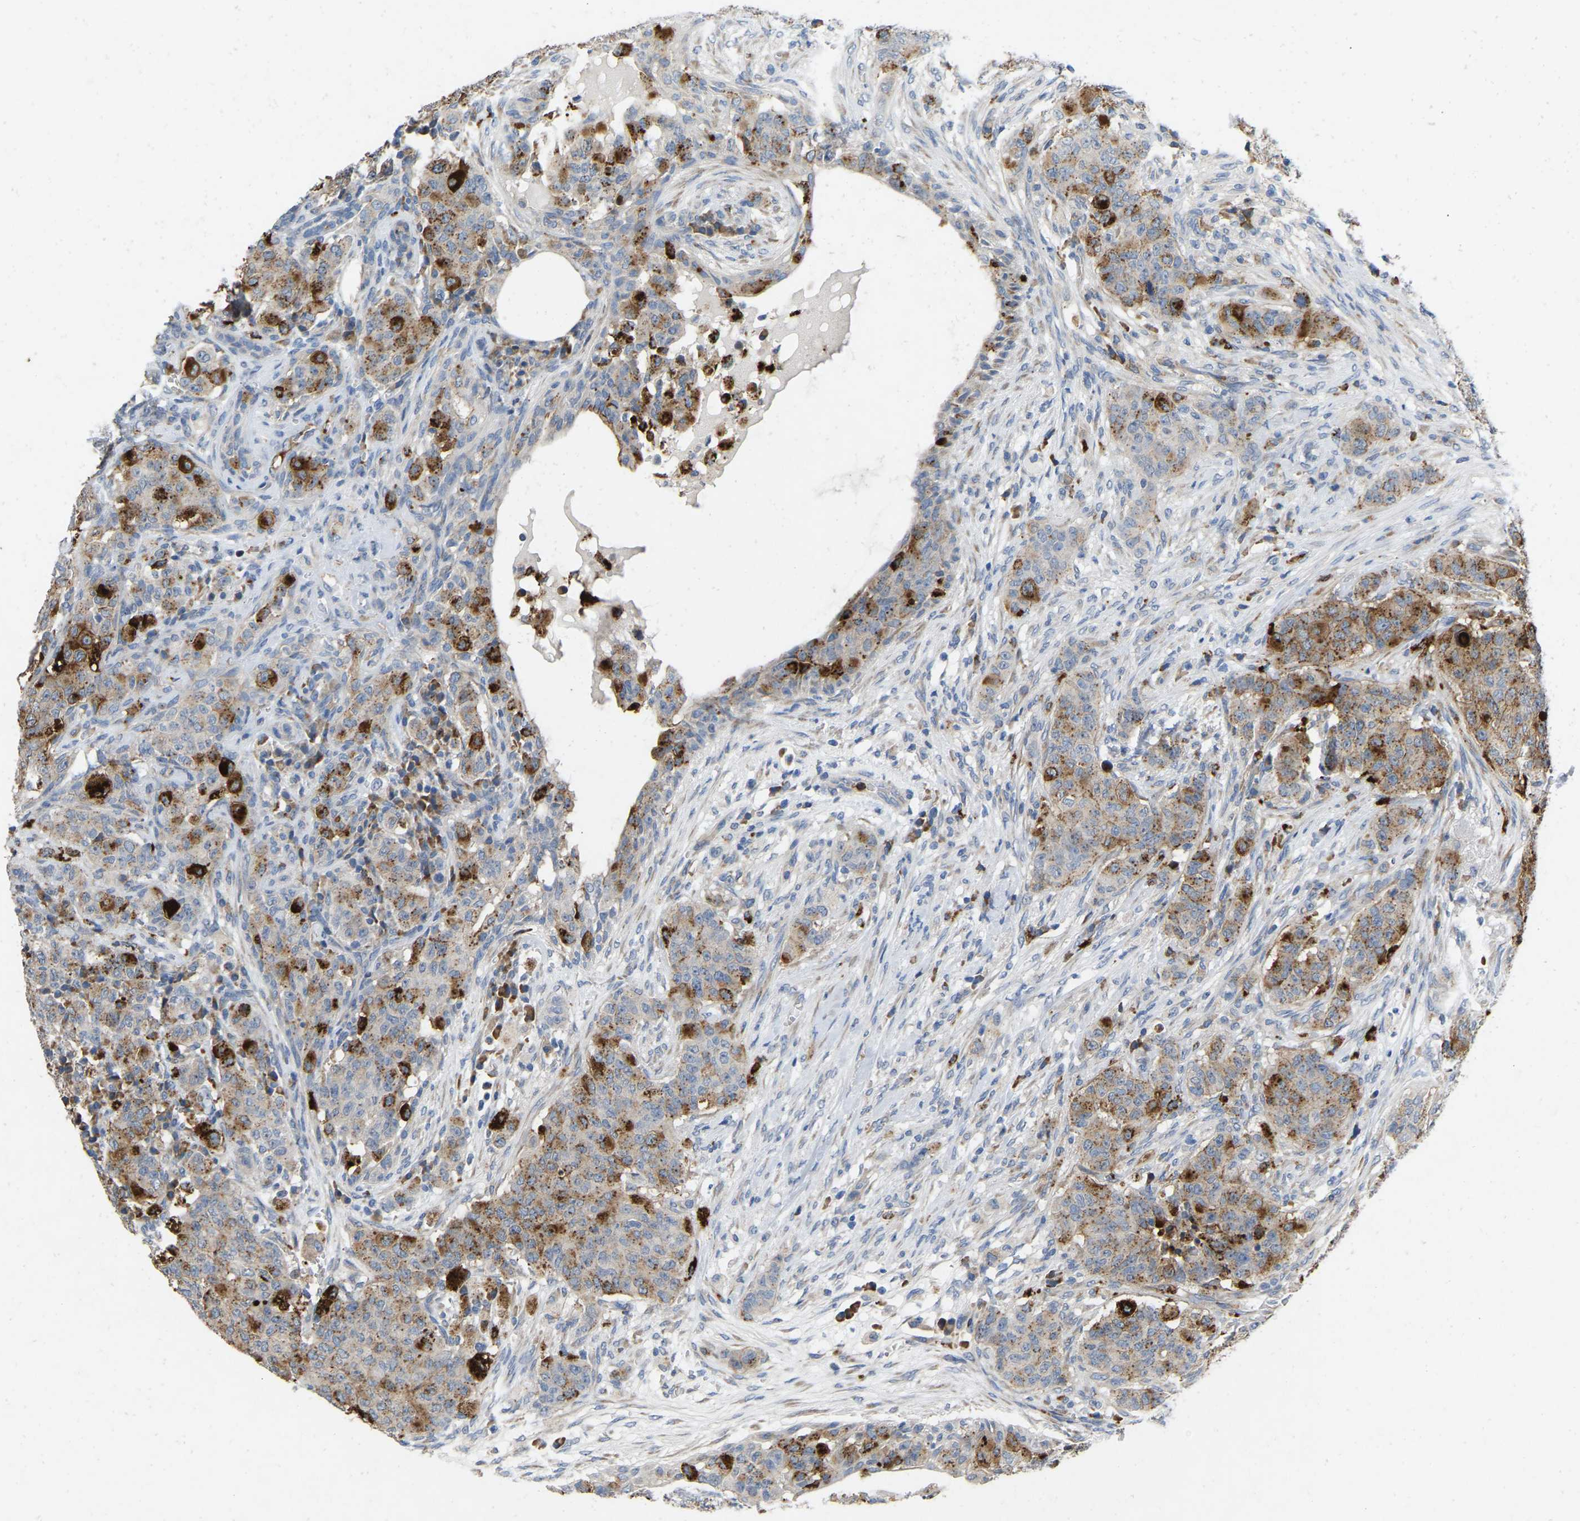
{"staining": {"intensity": "moderate", "quantity": ">75%", "location": "cytoplasmic/membranous"}, "tissue": "breast cancer", "cell_type": "Tumor cells", "image_type": "cancer", "snomed": [{"axis": "morphology", "description": "Normal tissue, NOS"}, {"axis": "morphology", "description": "Duct carcinoma"}, {"axis": "topography", "description": "Breast"}], "caption": "A medium amount of moderate cytoplasmic/membranous expression is identified in approximately >75% of tumor cells in invasive ductal carcinoma (breast) tissue.", "gene": "RHEB", "patient": {"sex": "female", "age": 40}}